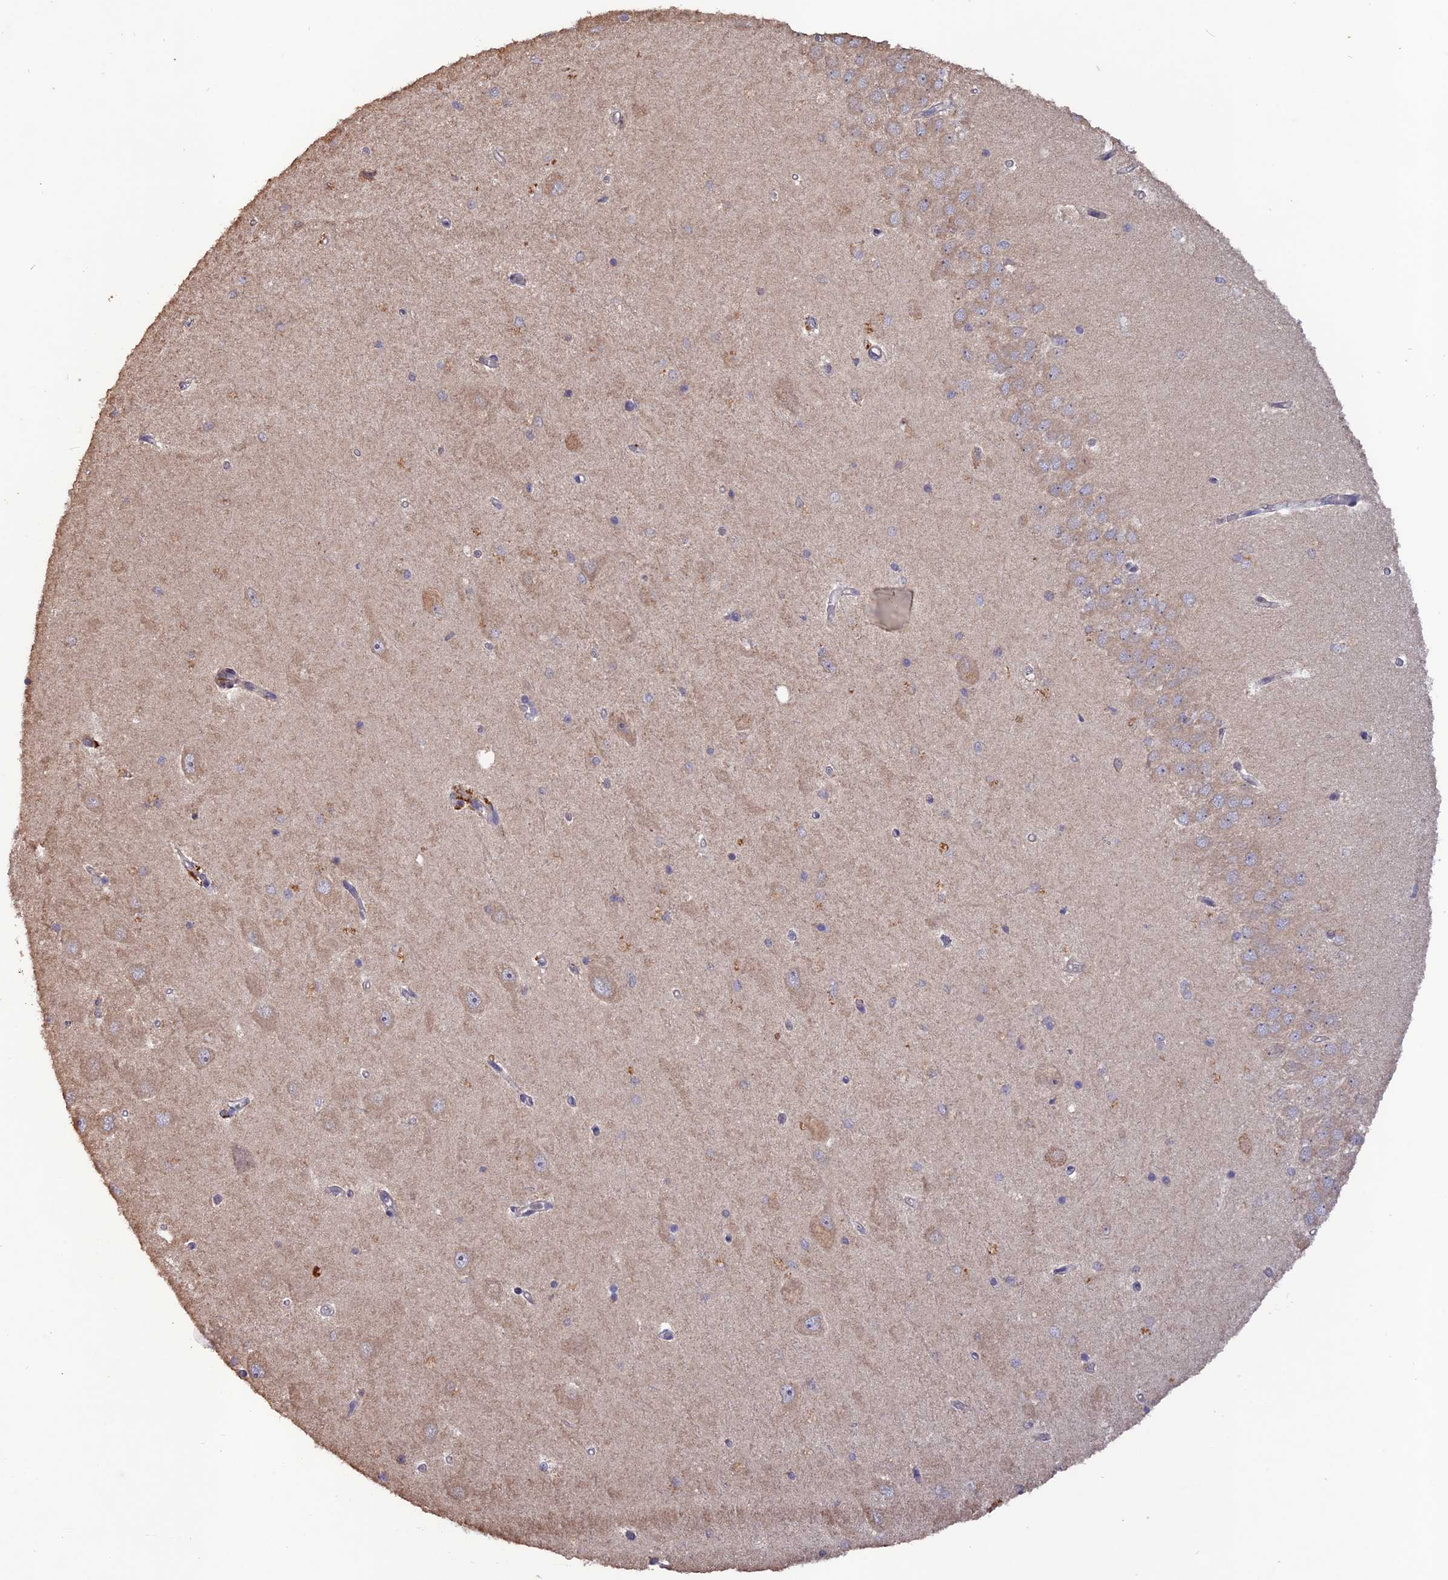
{"staining": {"intensity": "weak", "quantity": "<25%", "location": "cytoplasmic/membranous"}, "tissue": "hippocampus", "cell_type": "Glial cells", "image_type": "normal", "snomed": [{"axis": "morphology", "description": "Normal tissue, NOS"}, {"axis": "topography", "description": "Hippocampus"}], "caption": "There is no significant positivity in glial cells of hippocampus. The staining is performed using DAB brown chromogen with nuclei counter-stained in using hematoxylin.", "gene": "LAYN", "patient": {"sex": "male", "age": 45}}